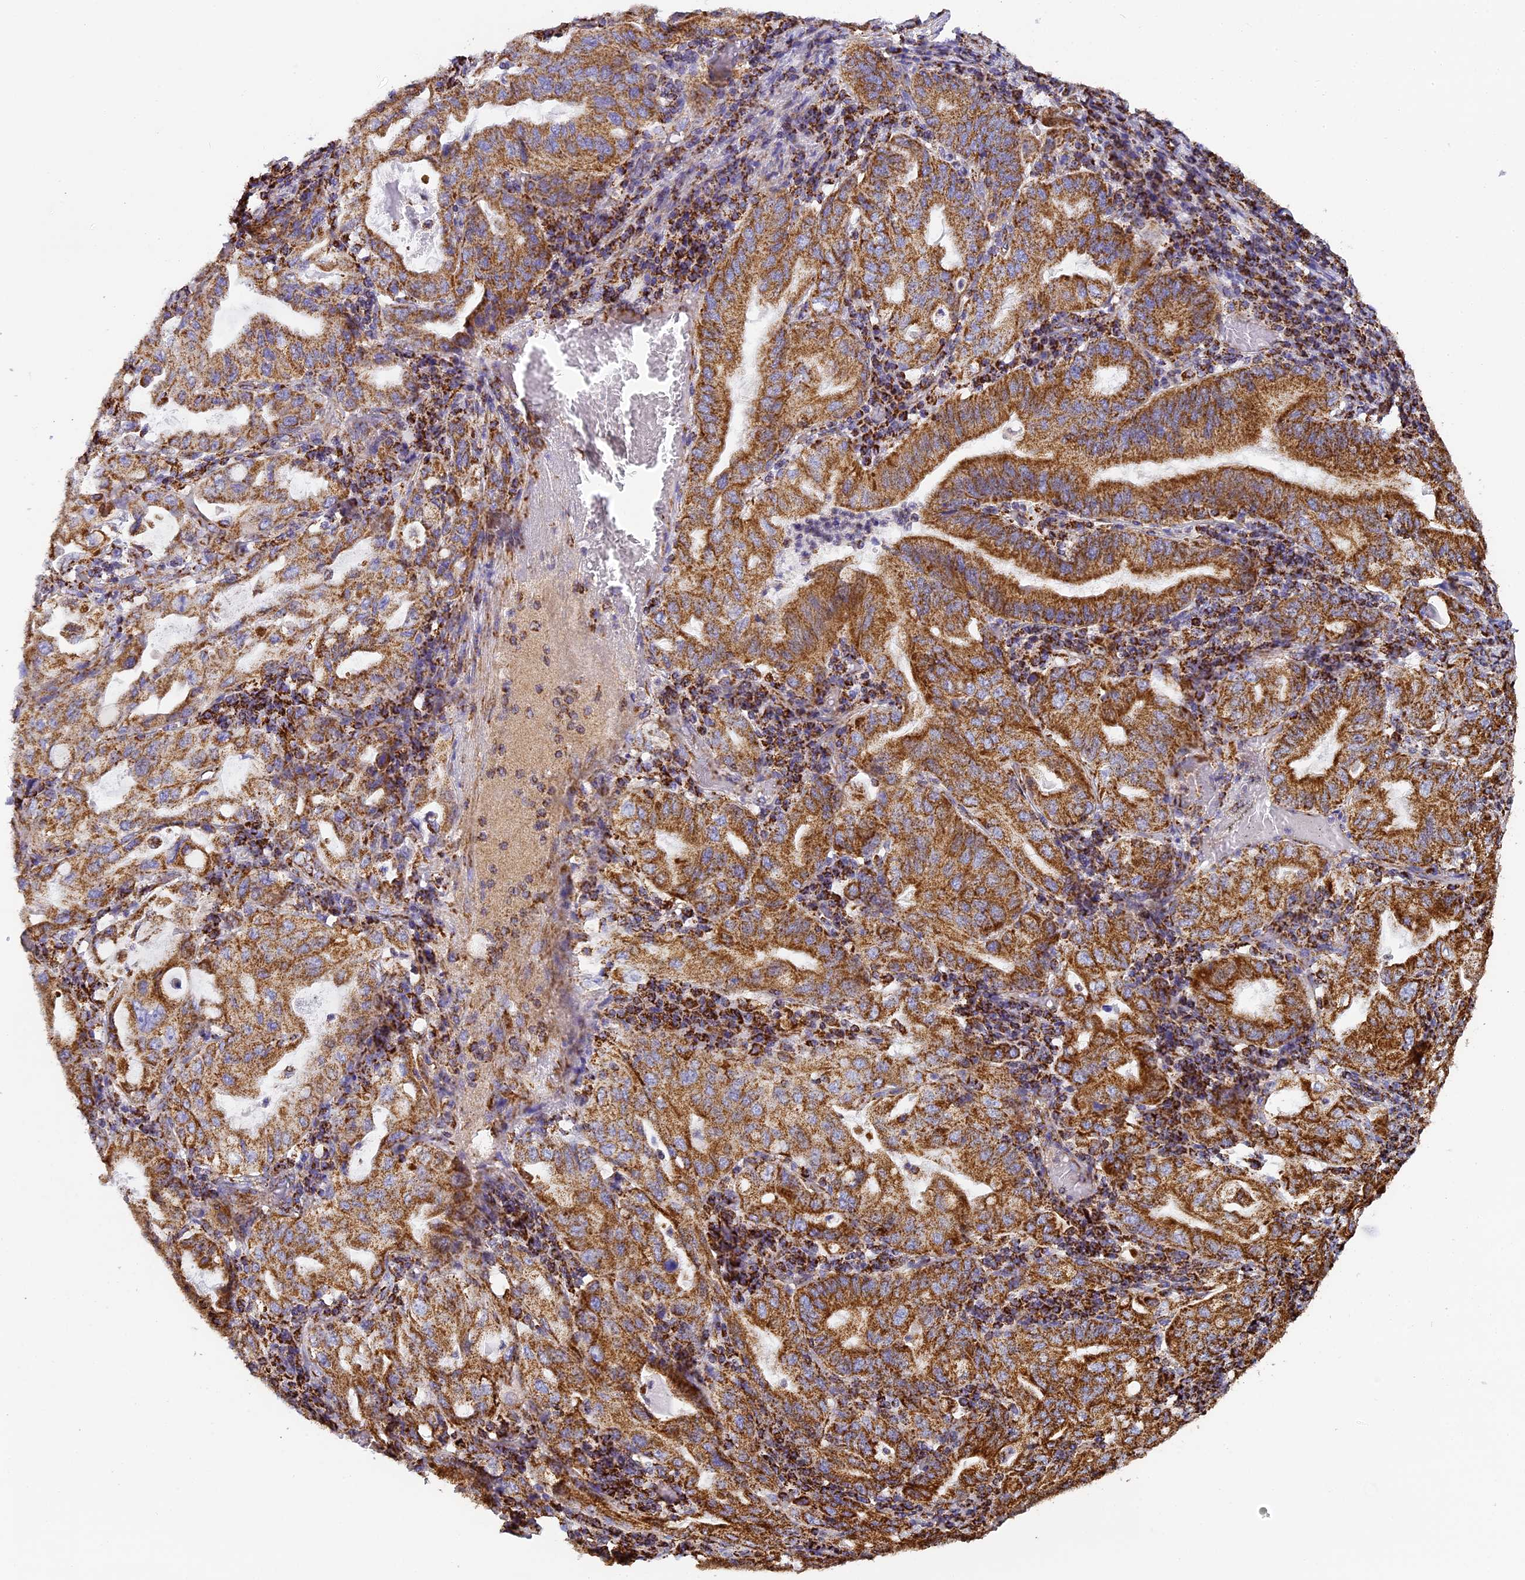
{"staining": {"intensity": "strong", "quantity": ">75%", "location": "cytoplasmic/membranous"}, "tissue": "stomach cancer", "cell_type": "Tumor cells", "image_type": "cancer", "snomed": [{"axis": "morphology", "description": "Normal tissue, NOS"}, {"axis": "morphology", "description": "Adenocarcinoma, NOS"}, {"axis": "topography", "description": "Esophagus"}, {"axis": "topography", "description": "Stomach, upper"}, {"axis": "topography", "description": "Peripheral nerve tissue"}], "caption": "Protein expression analysis of stomach cancer (adenocarcinoma) displays strong cytoplasmic/membranous positivity in about >75% of tumor cells. The protein is stained brown, and the nuclei are stained in blue (DAB (3,3'-diaminobenzidine) IHC with brightfield microscopy, high magnification).", "gene": "STK17A", "patient": {"sex": "male", "age": 62}}